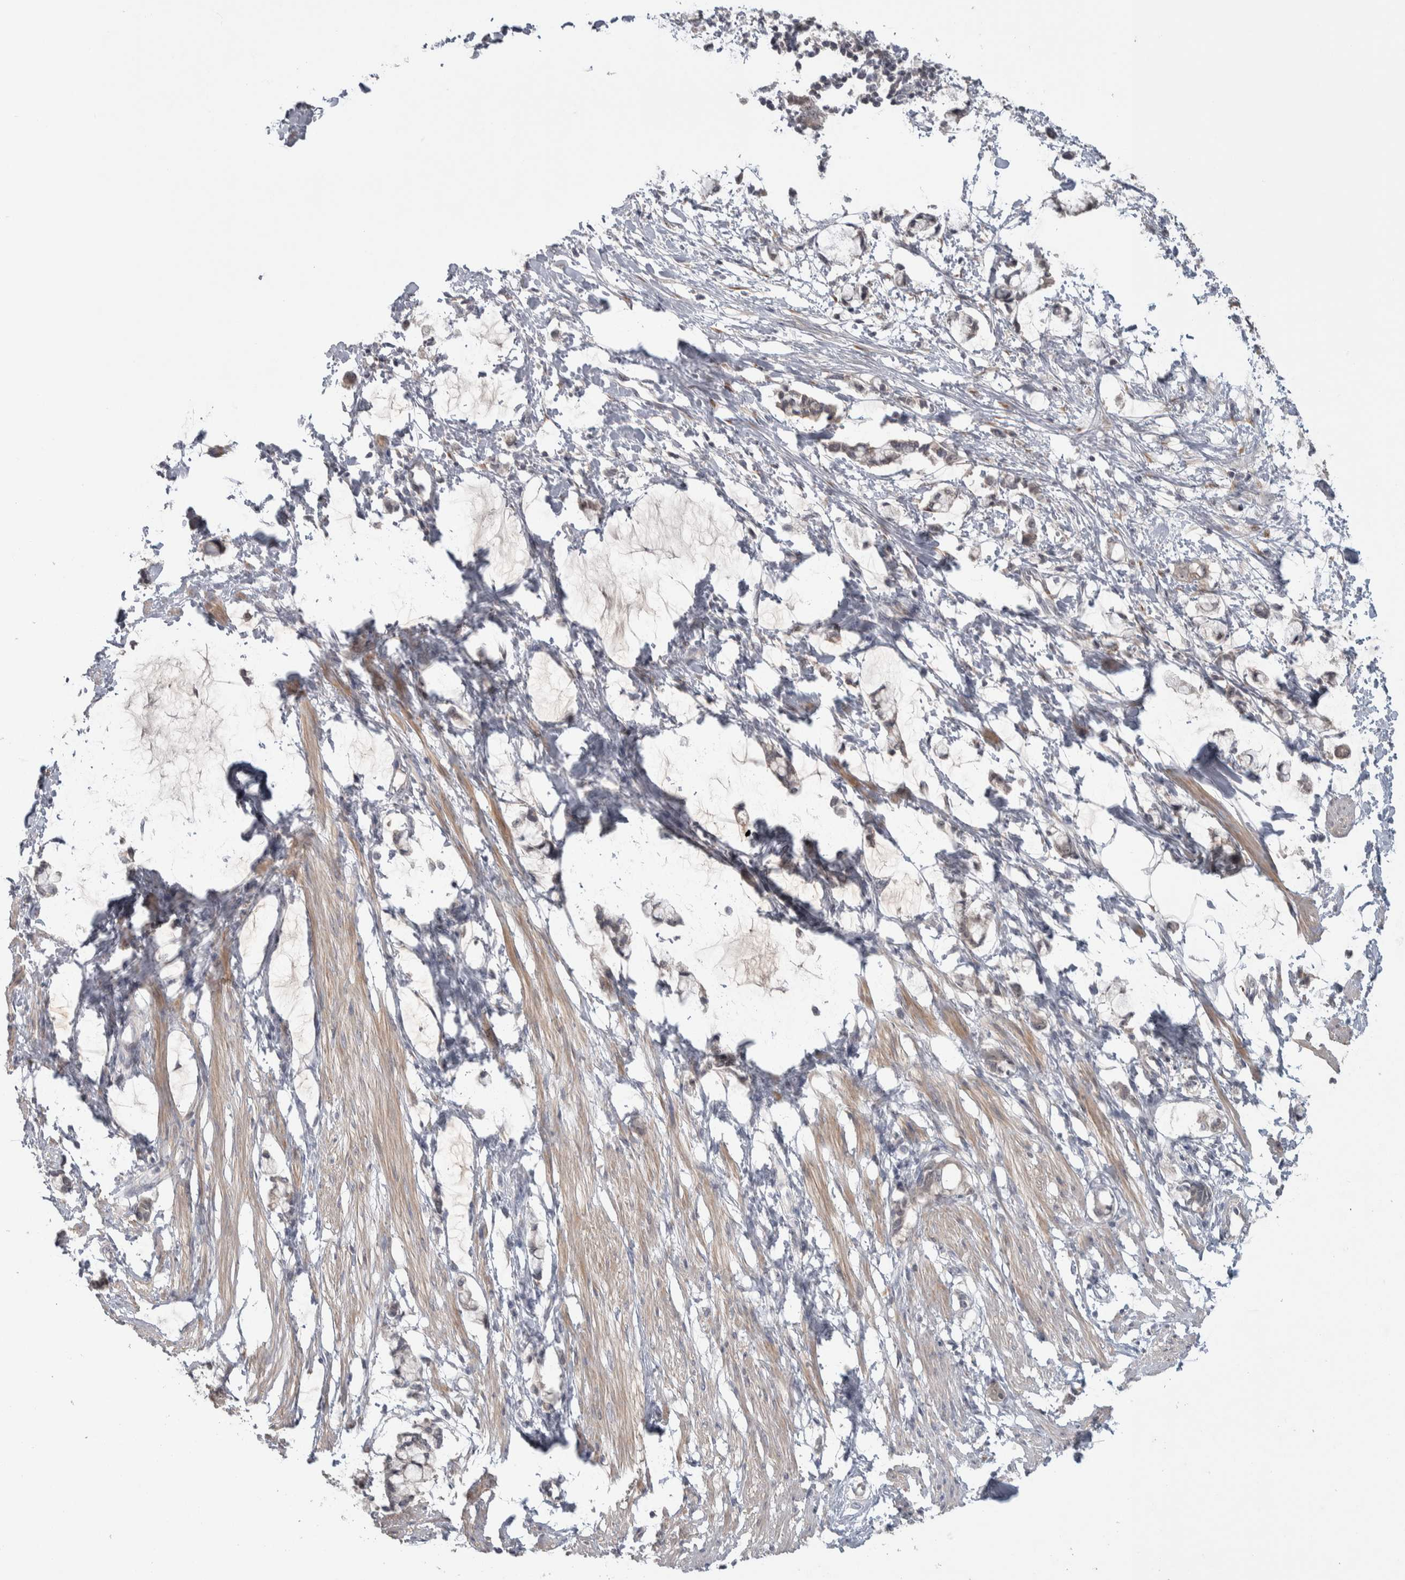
{"staining": {"intensity": "weak", "quantity": "25%-75%", "location": "cytoplasmic/membranous"}, "tissue": "smooth muscle", "cell_type": "Smooth muscle cells", "image_type": "normal", "snomed": [{"axis": "morphology", "description": "Normal tissue, NOS"}, {"axis": "morphology", "description": "Adenocarcinoma, NOS"}, {"axis": "topography", "description": "Smooth muscle"}, {"axis": "topography", "description": "Colon"}], "caption": "Protein analysis of benign smooth muscle demonstrates weak cytoplasmic/membranous positivity in about 25%-75% of smooth muscle cells. Nuclei are stained in blue.", "gene": "CUL2", "patient": {"sex": "male", "age": 14}}